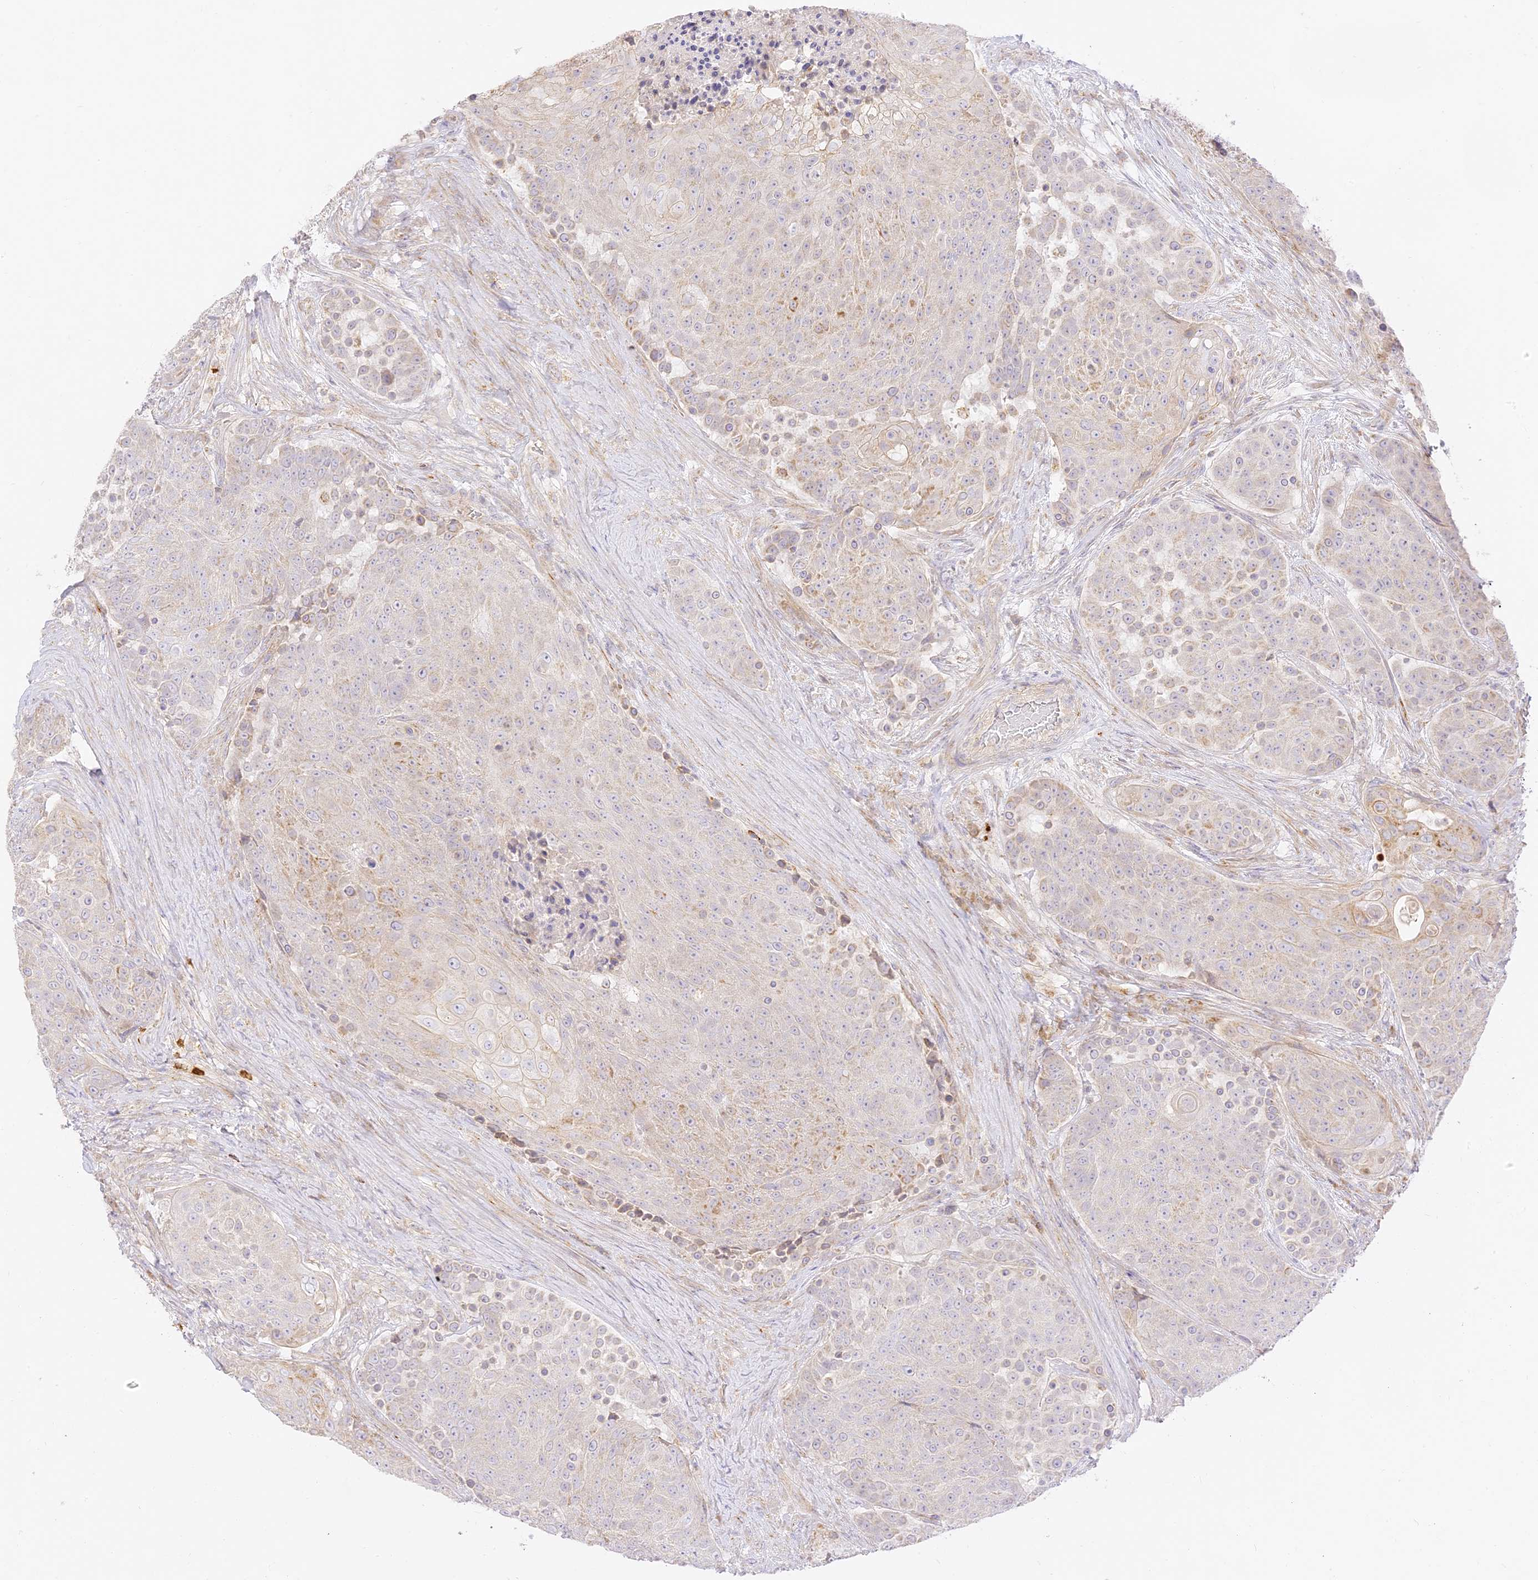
{"staining": {"intensity": "weak", "quantity": "<25%", "location": "cytoplasmic/membranous"}, "tissue": "urothelial cancer", "cell_type": "Tumor cells", "image_type": "cancer", "snomed": [{"axis": "morphology", "description": "Urothelial carcinoma, High grade"}, {"axis": "topography", "description": "Urinary bladder"}], "caption": "The immunohistochemistry image has no significant positivity in tumor cells of urothelial carcinoma (high-grade) tissue.", "gene": "LRRC15", "patient": {"sex": "female", "age": 63}}